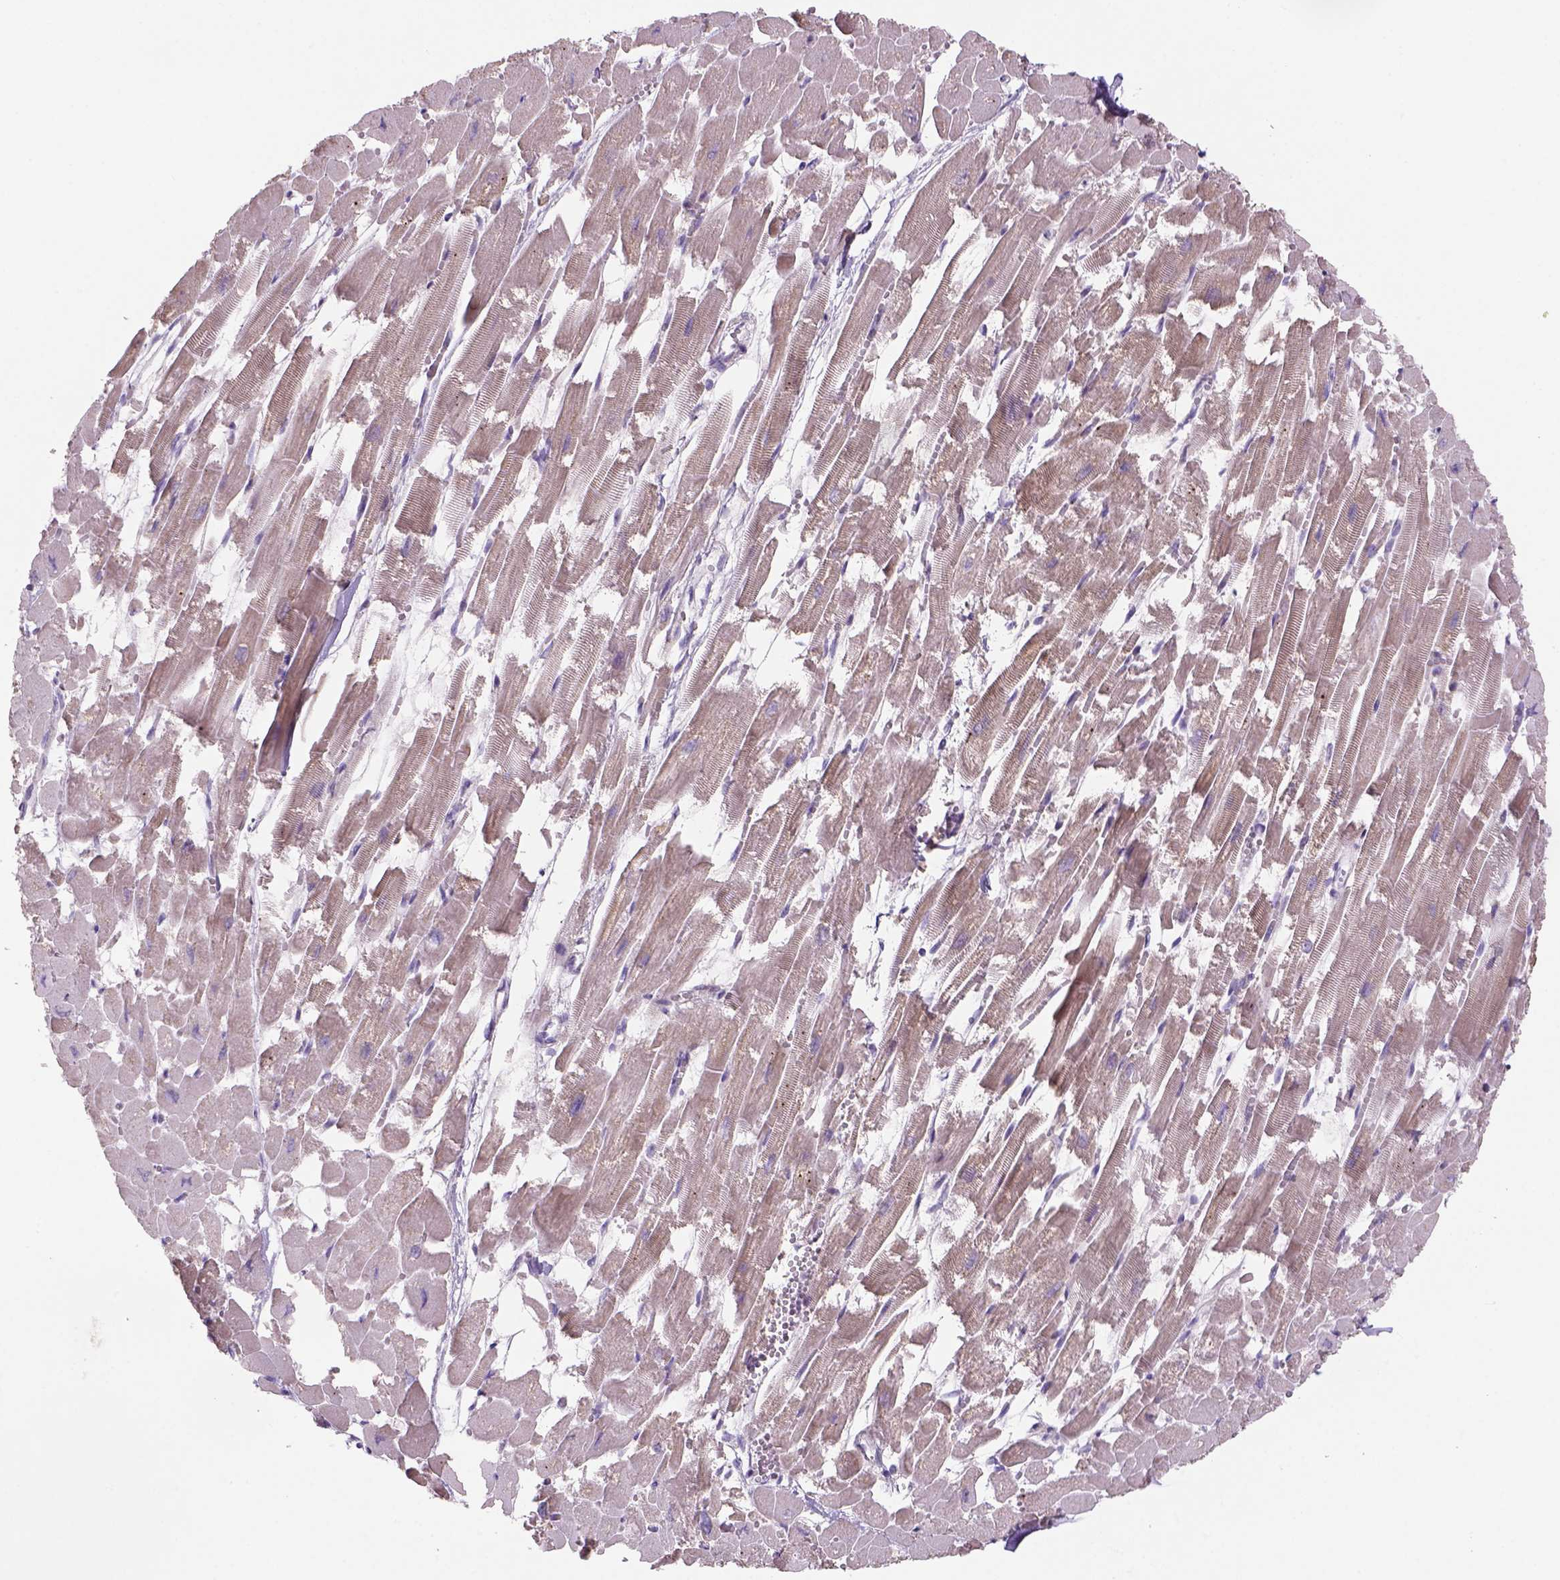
{"staining": {"intensity": "weak", "quantity": "<25%", "location": "cytoplasmic/membranous"}, "tissue": "heart muscle", "cell_type": "Cardiomyocytes", "image_type": "normal", "snomed": [{"axis": "morphology", "description": "Normal tissue, NOS"}, {"axis": "topography", "description": "Heart"}], "caption": "Cardiomyocytes show no significant protein staining in normal heart muscle.", "gene": "ADGRV1", "patient": {"sex": "female", "age": 52}}